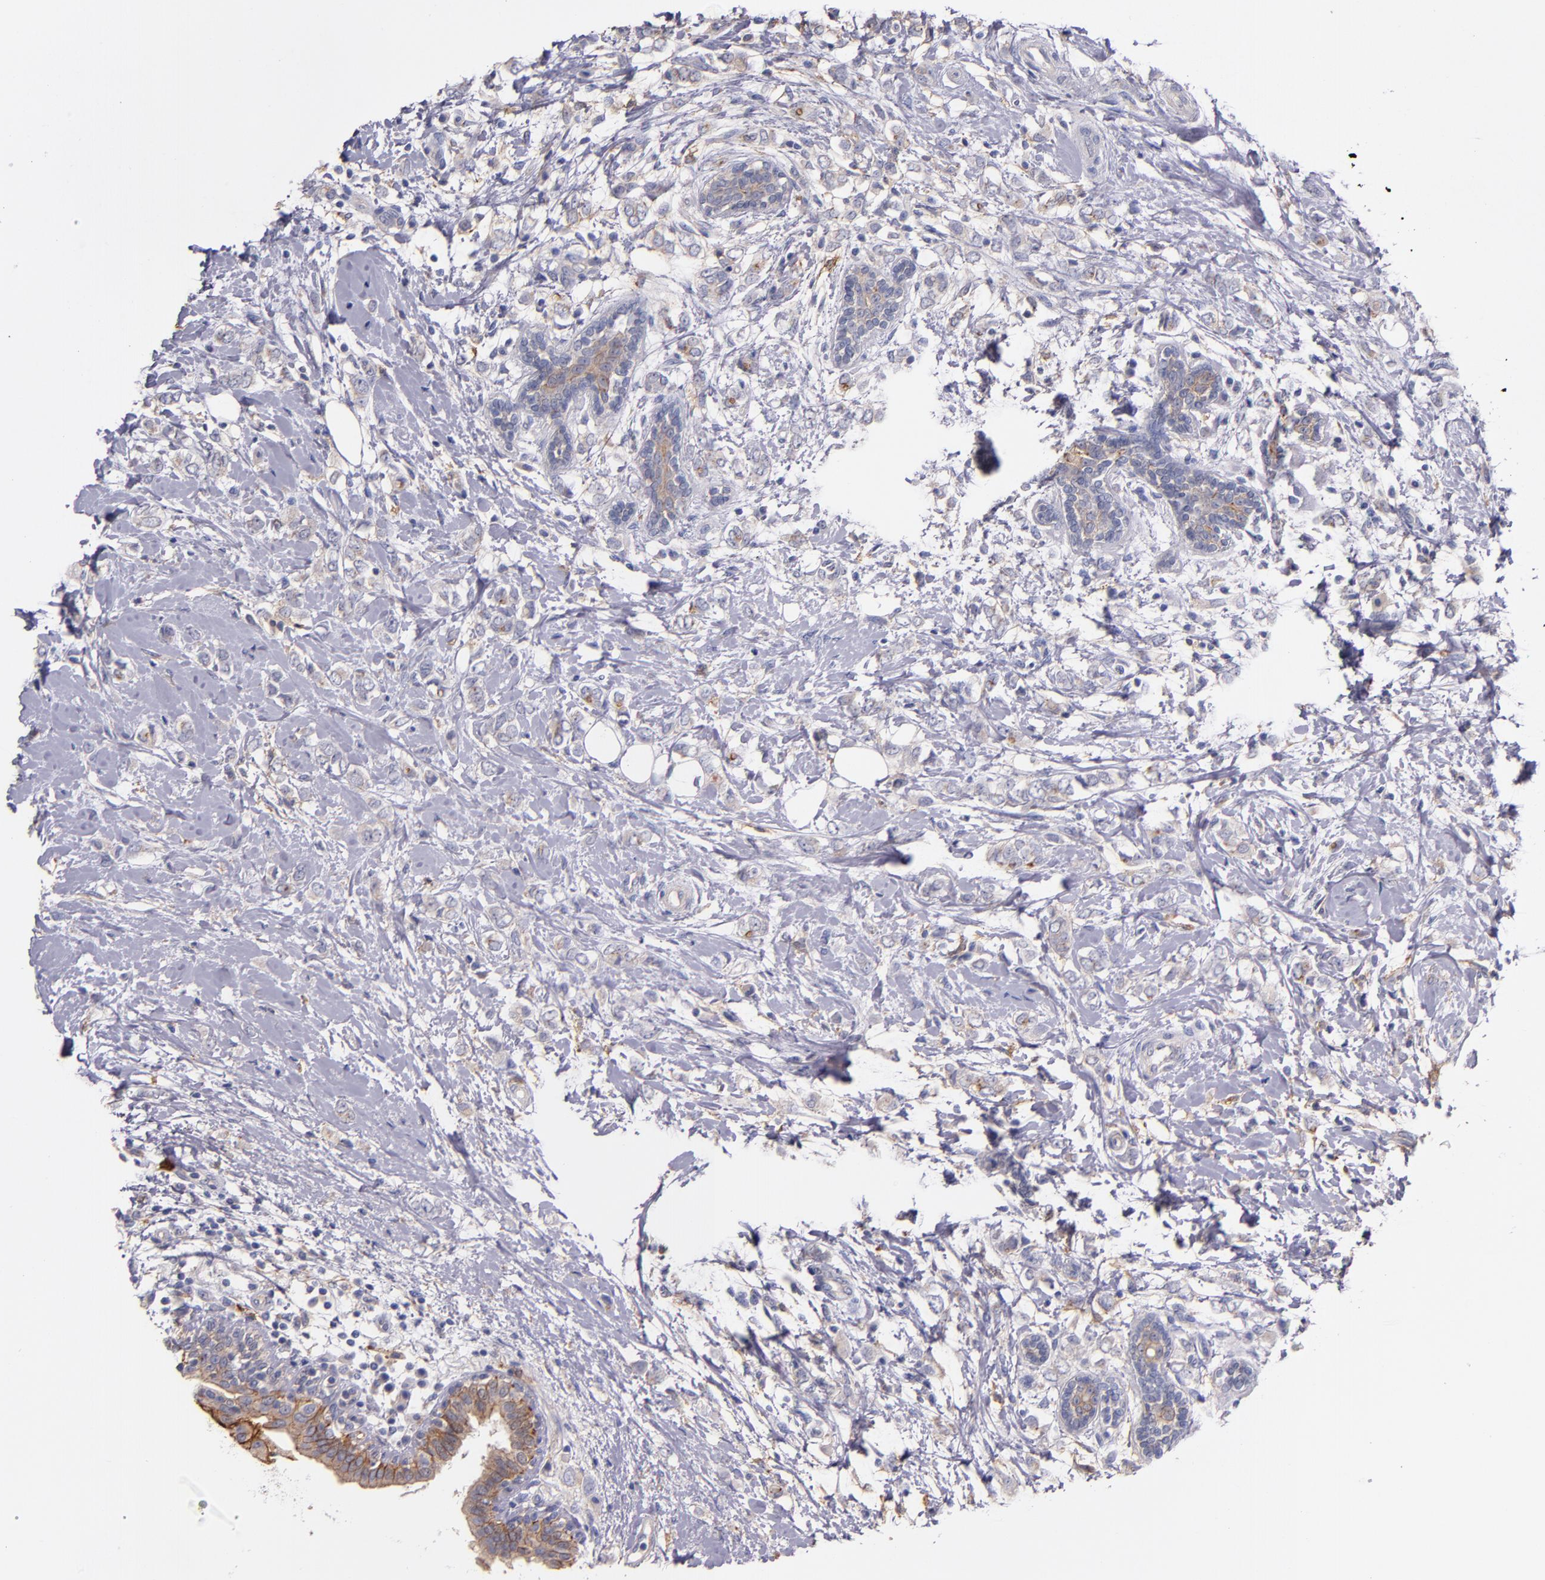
{"staining": {"intensity": "weak", "quantity": "25%-75%", "location": "cytoplasmic/membranous"}, "tissue": "breast cancer", "cell_type": "Tumor cells", "image_type": "cancer", "snomed": [{"axis": "morphology", "description": "Normal tissue, NOS"}, {"axis": "morphology", "description": "Lobular carcinoma"}, {"axis": "topography", "description": "Breast"}], "caption": "Weak cytoplasmic/membranous protein staining is seen in approximately 25%-75% of tumor cells in breast lobular carcinoma. (IHC, brightfield microscopy, high magnification).", "gene": "C5AR1", "patient": {"sex": "female", "age": 47}}